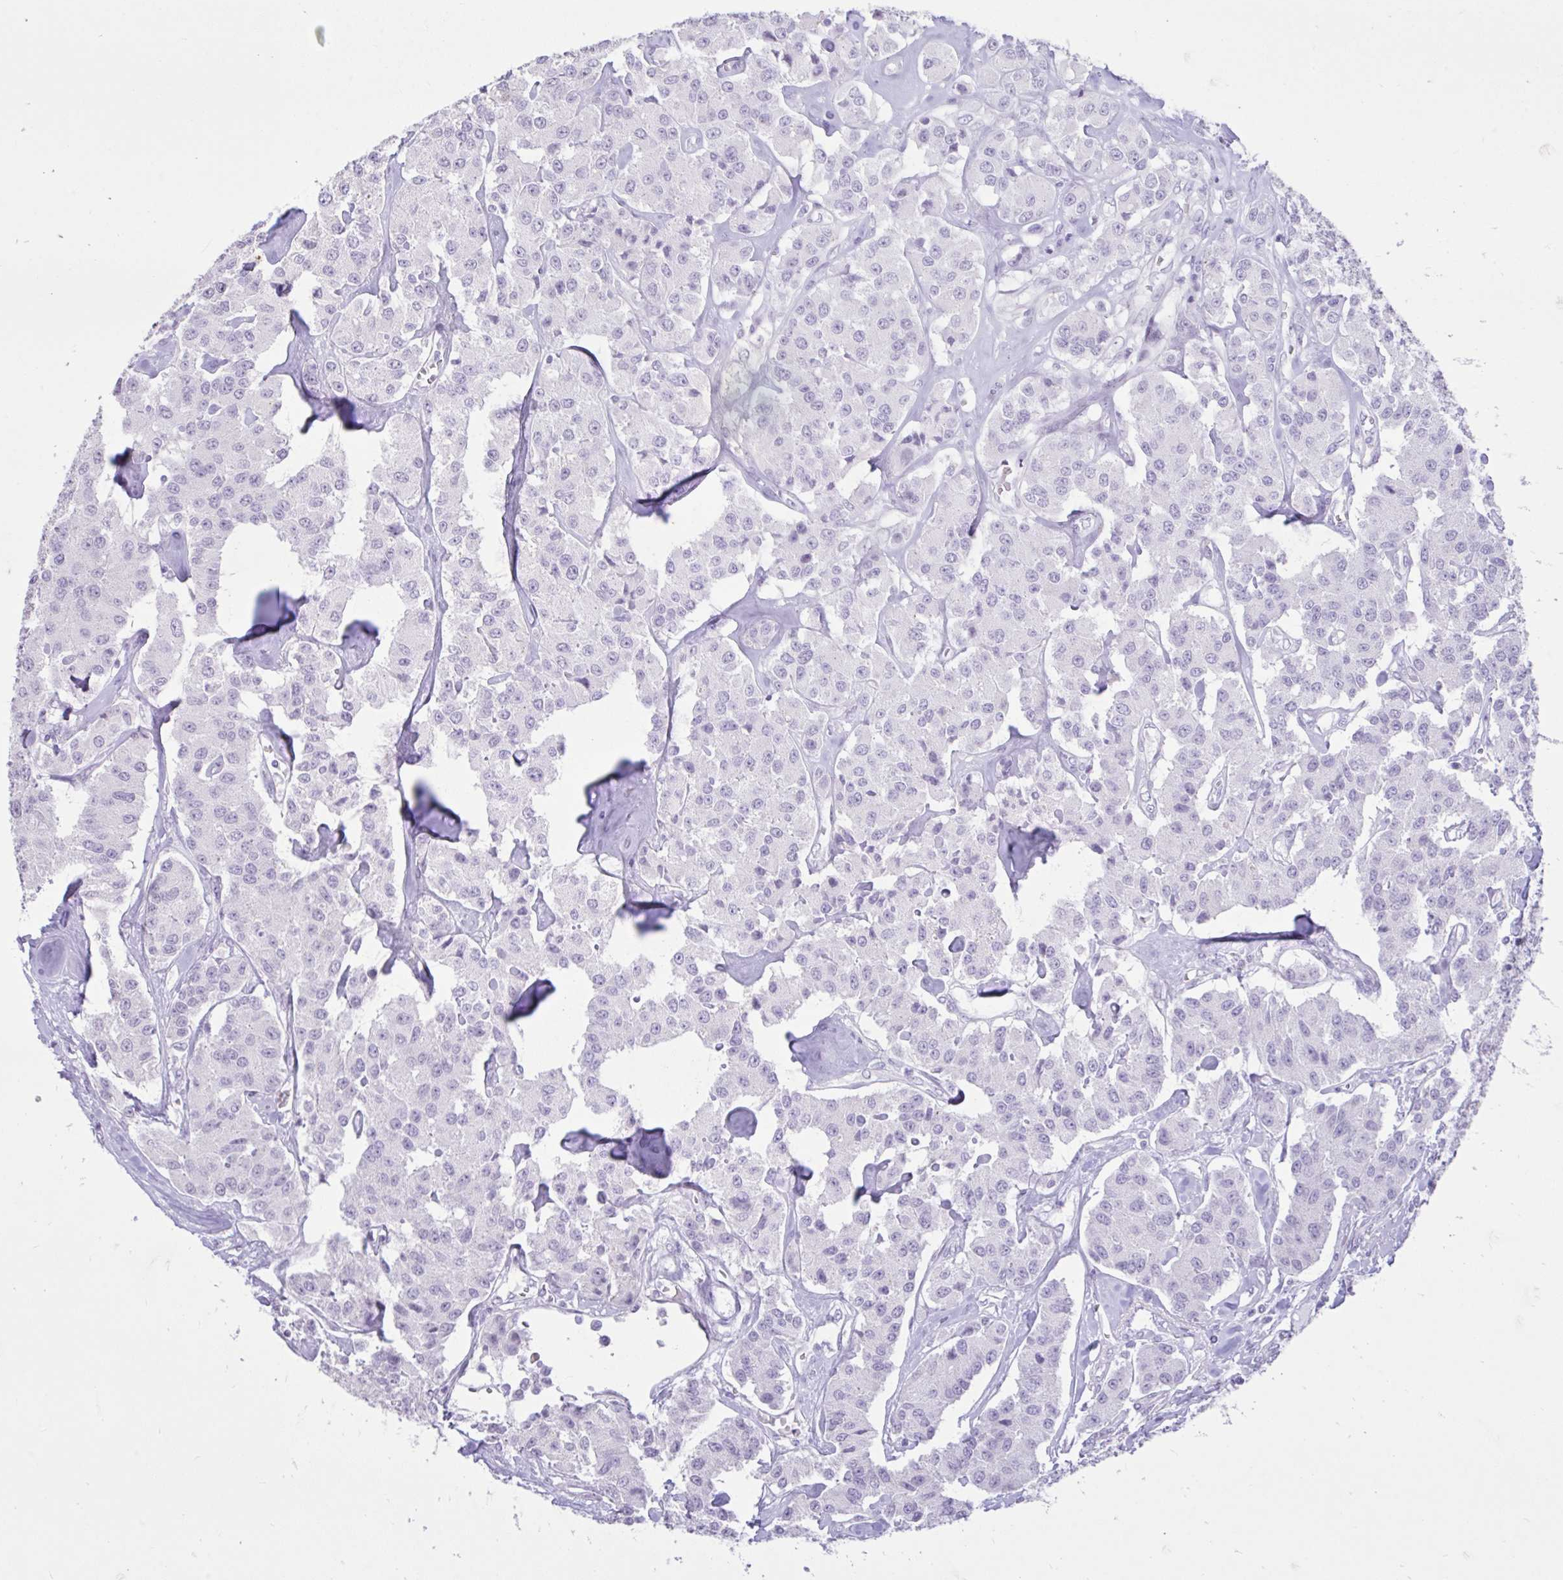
{"staining": {"intensity": "negative", "quantity": "none", "location": "none"}, "tissue": "carcinoid", "cell_type": "Tumor cells", "image_type": "cancer", "snomed": [{"axis": "morphology", "description": "Carcinoid, malignant, NOS"}, {"axis": "topography", "description": "Pancreas"}], "caption": "Tumor cells are negative for protein expression in human malignant carcinoid.", "gene": "REEP1", "patient": {"sex": "male", "age": 41}}